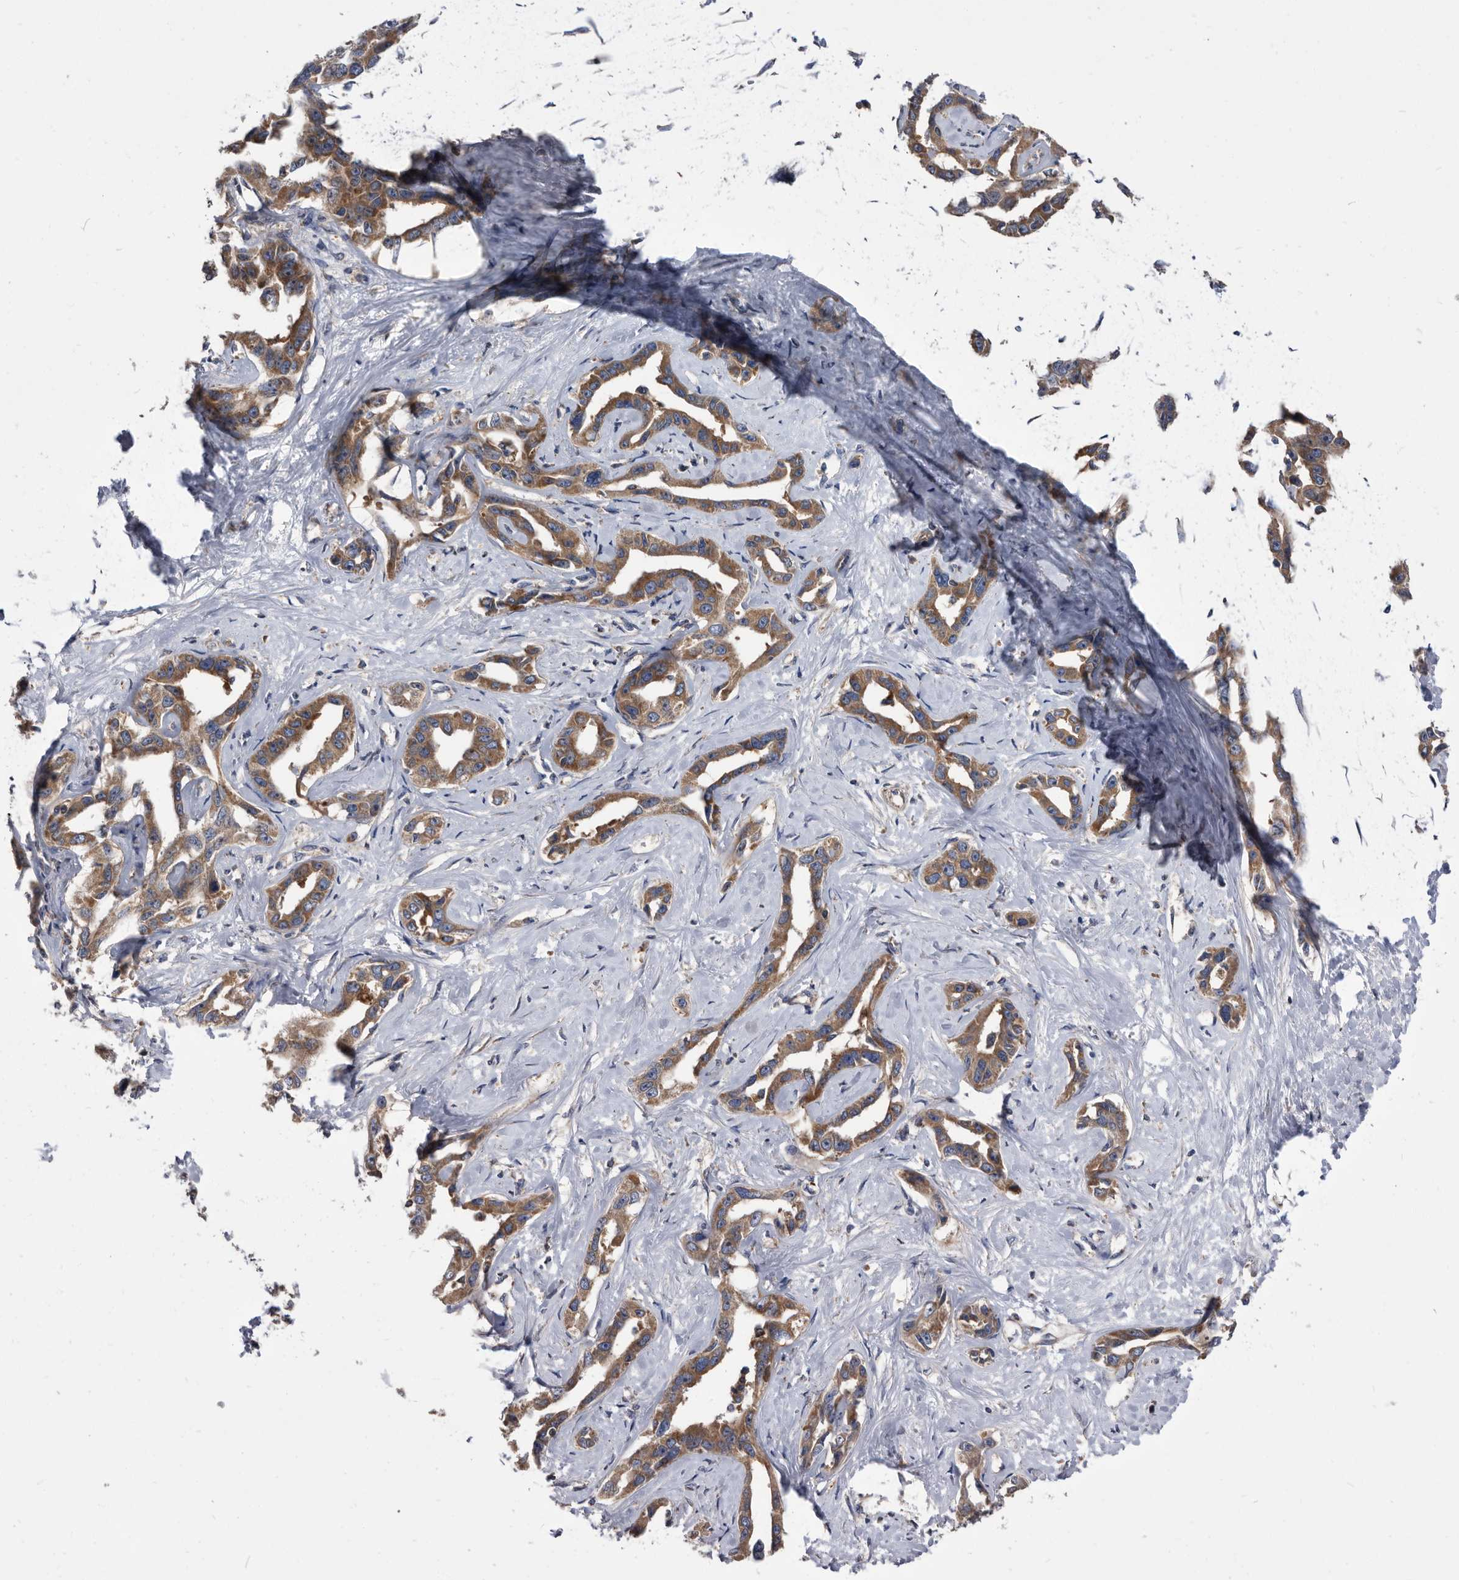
{"staining": {"intensity": "moderate", "quantity": ">75%", "location": "cytoplasmic/membranous"}, "tissue": "liver cancer", "cell_type": "Tumor cells", "image_type": "cancer", "snomed": [{"axis": "morphology", "description": "Cholangiocarcinoma"}, {"axis": "topography", "description": "Liver"}], "caption": "This image displays cholangiocarcinoma (liver) stained with immunohistochemistry to label a protein in brown. The cytoplasmic/membranous of tumor cells show moderate positivity for the protein. Nuclei are counter-stained blue.", "gene": "DTNBP1", "patient": {"sex": "male", "age": 59}}